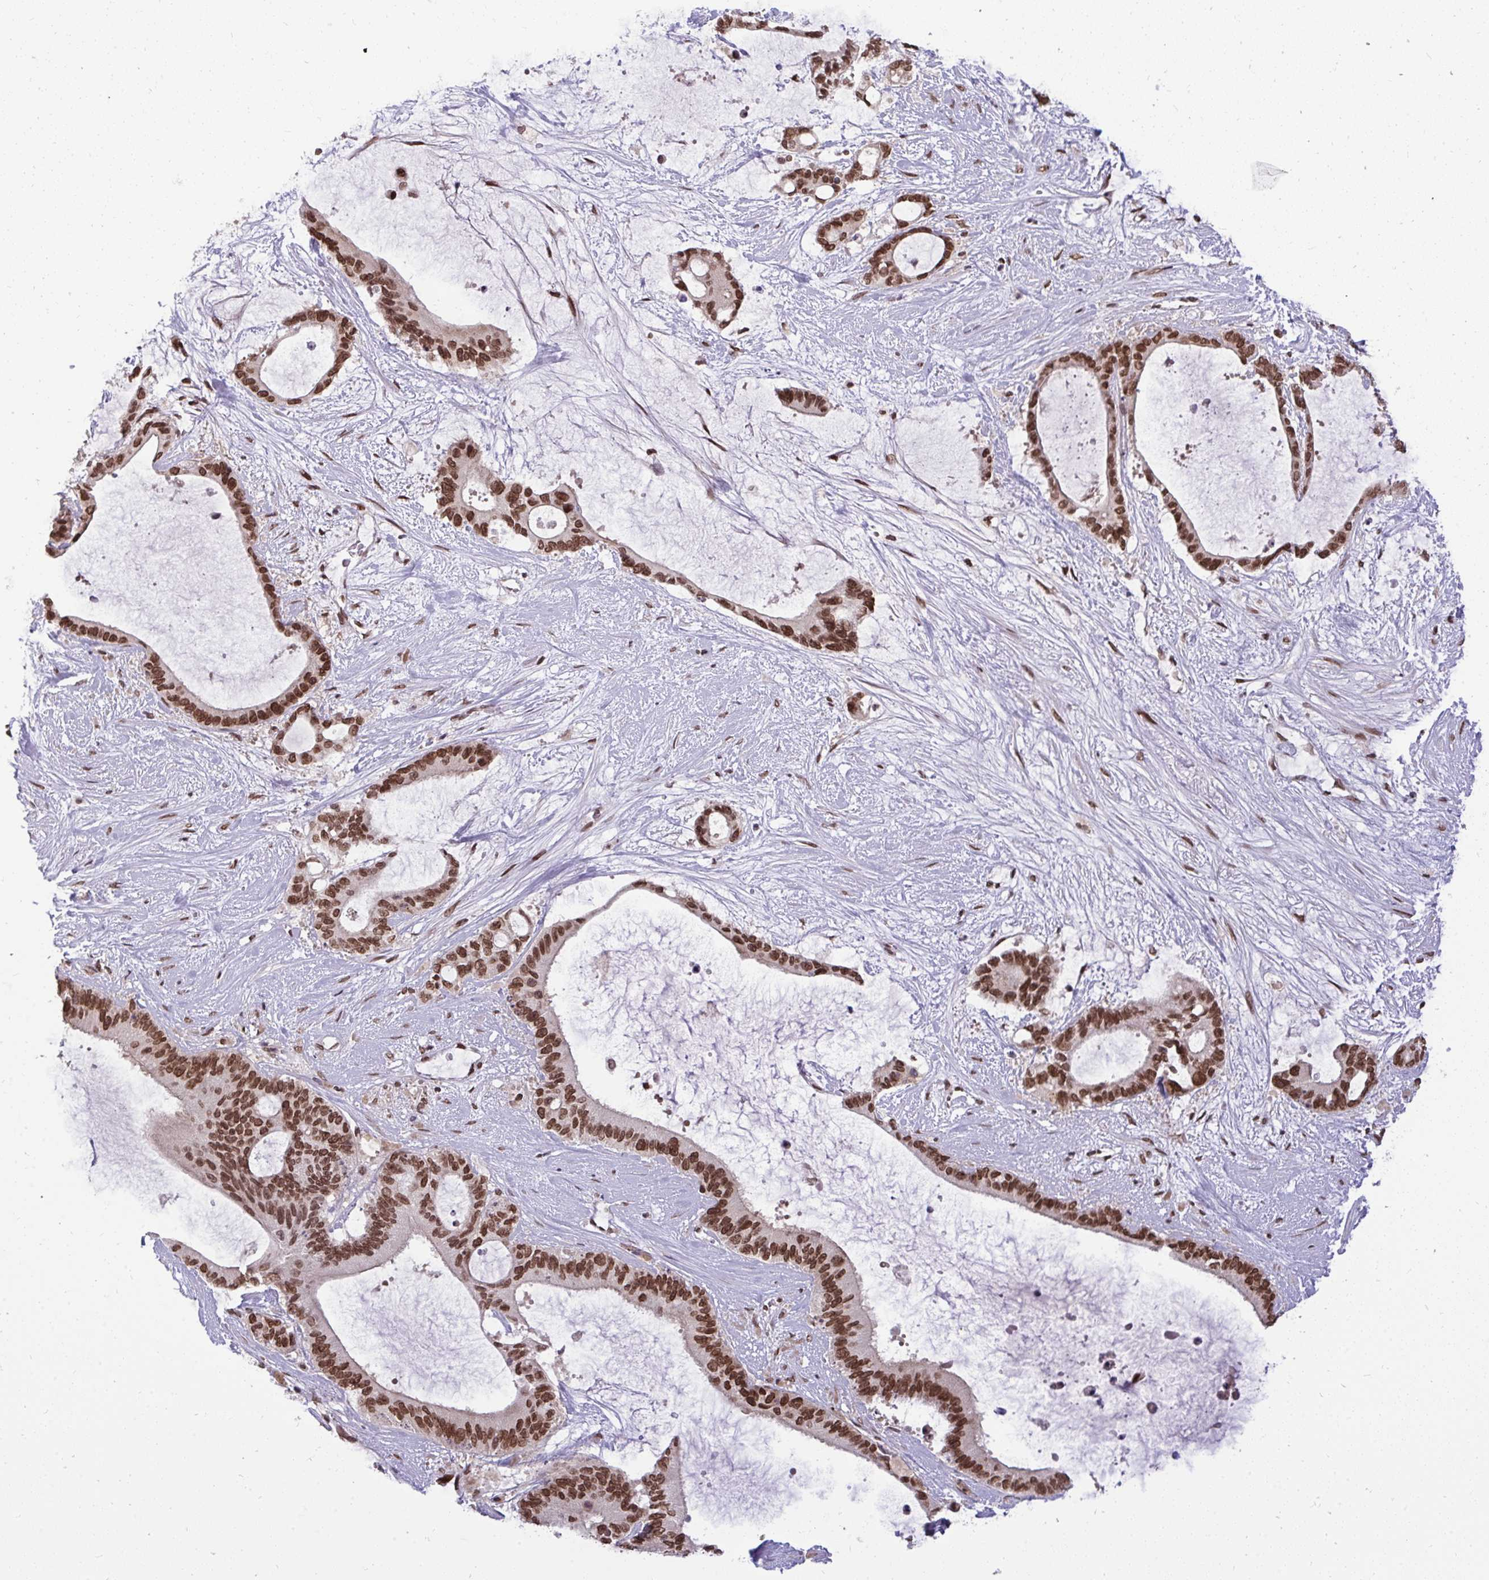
{"staining": {"intensity": "moderate", "quantity": ">75%", "location": "nuclear"}, "tissue": "liver cancer", "cell_type": "Tumor cells", "image_type": "cancer", "snomed": [{"axis": "morphology", "description": "Normal tissue, NOS"}, {"axis": "morphology", "description": "Cholangiocarcinoma"}, {"axis": "topography", "description": "Liver"}, {"axis": "topography", "description": "Peripheral nerve tissue"}], "caption": "Moderate nuclear protein staining is identified in approximately >75% of tumor cells in liver cancer (cholangiocarcinoma).", "gene": "JPT1", "patient": {"sex": "female", "age": 73}}